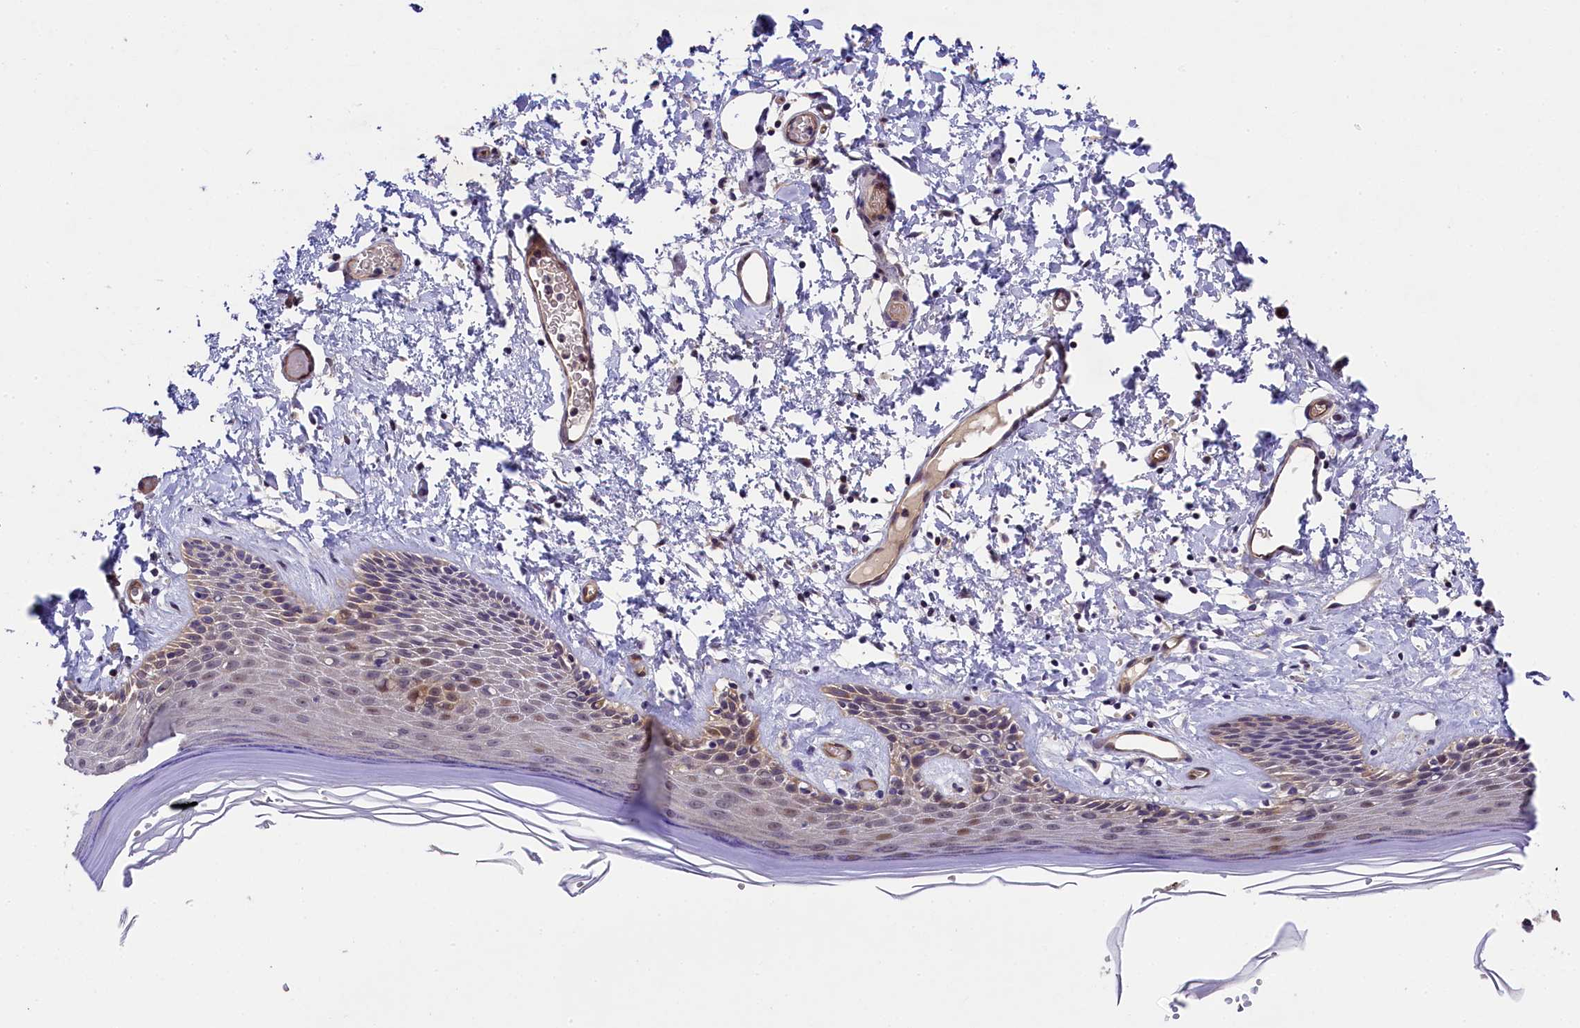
{"staining": {"intensity": "moderate", "quantity": "25%-75%", "location": "cytoplasmic/membranous"}, "tissue": "skin", "cell_type": "Epidermal cells", "image_type": "normal", "snomed": [{"axis": "morphology", "description": "Normal tissue, NOS"}, {"axis": "topography", "description": "Adipose tissue"}, {"axis": "topography", "description": "Vascular tissue"}, {"axis": "topography", "description": "Vulva"}, {"axis": "topography", "description": "Peripheral nerve tissue"}], "caption": "Immunohistochemistry micrograph of unremarkable skin: human skin stained using IHC exhibits medium levels of moderate protein expression localized specifically in the cytoplasmic/membranous of epidermal cells, appearing as a cytoplasmic/membranous brown color.", "gene": "SNRK", "patient": {"sex": "female", "age": 86}}